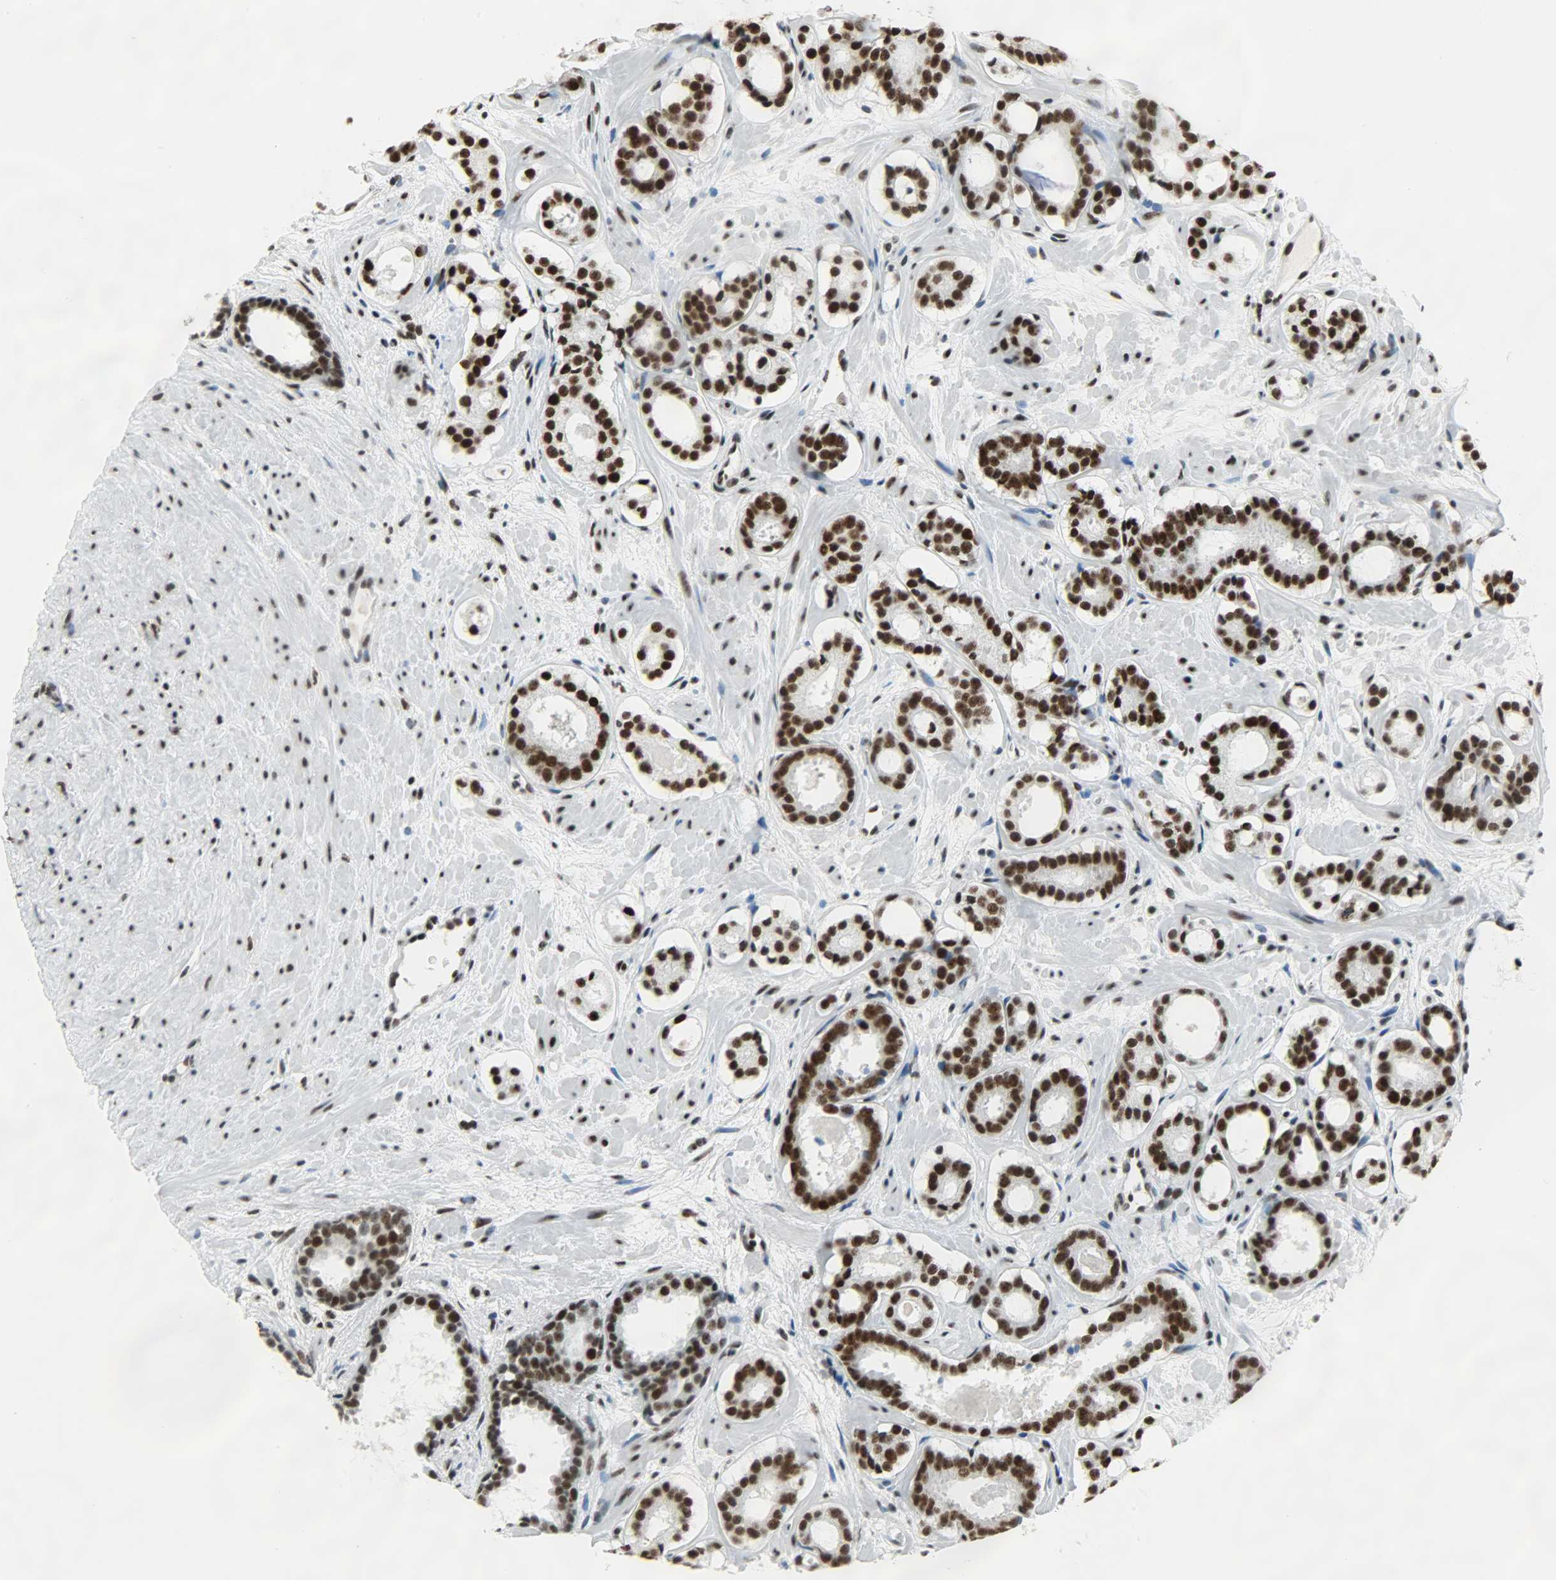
{"staining": {"intensity": "strong", "quantity": ">75%", "location": "nuclear"}, "tissue": "prostate cancer", "cell_type": "Tumor cells", "image_type": "cancer", "snomed": [{"axis": "morphology", "description": "Adenocarcinoma, Low grade"}, {"axis": "topography", "description": "Prostate"}], "caption": "A photomicrograph of low-grade adenocarcinoma (prostate) stained for a protein reveals strong nuclear brown staining in tumor cells.", "gene": "SNRPA", "patient": {"sex": "male", "age": 57}}